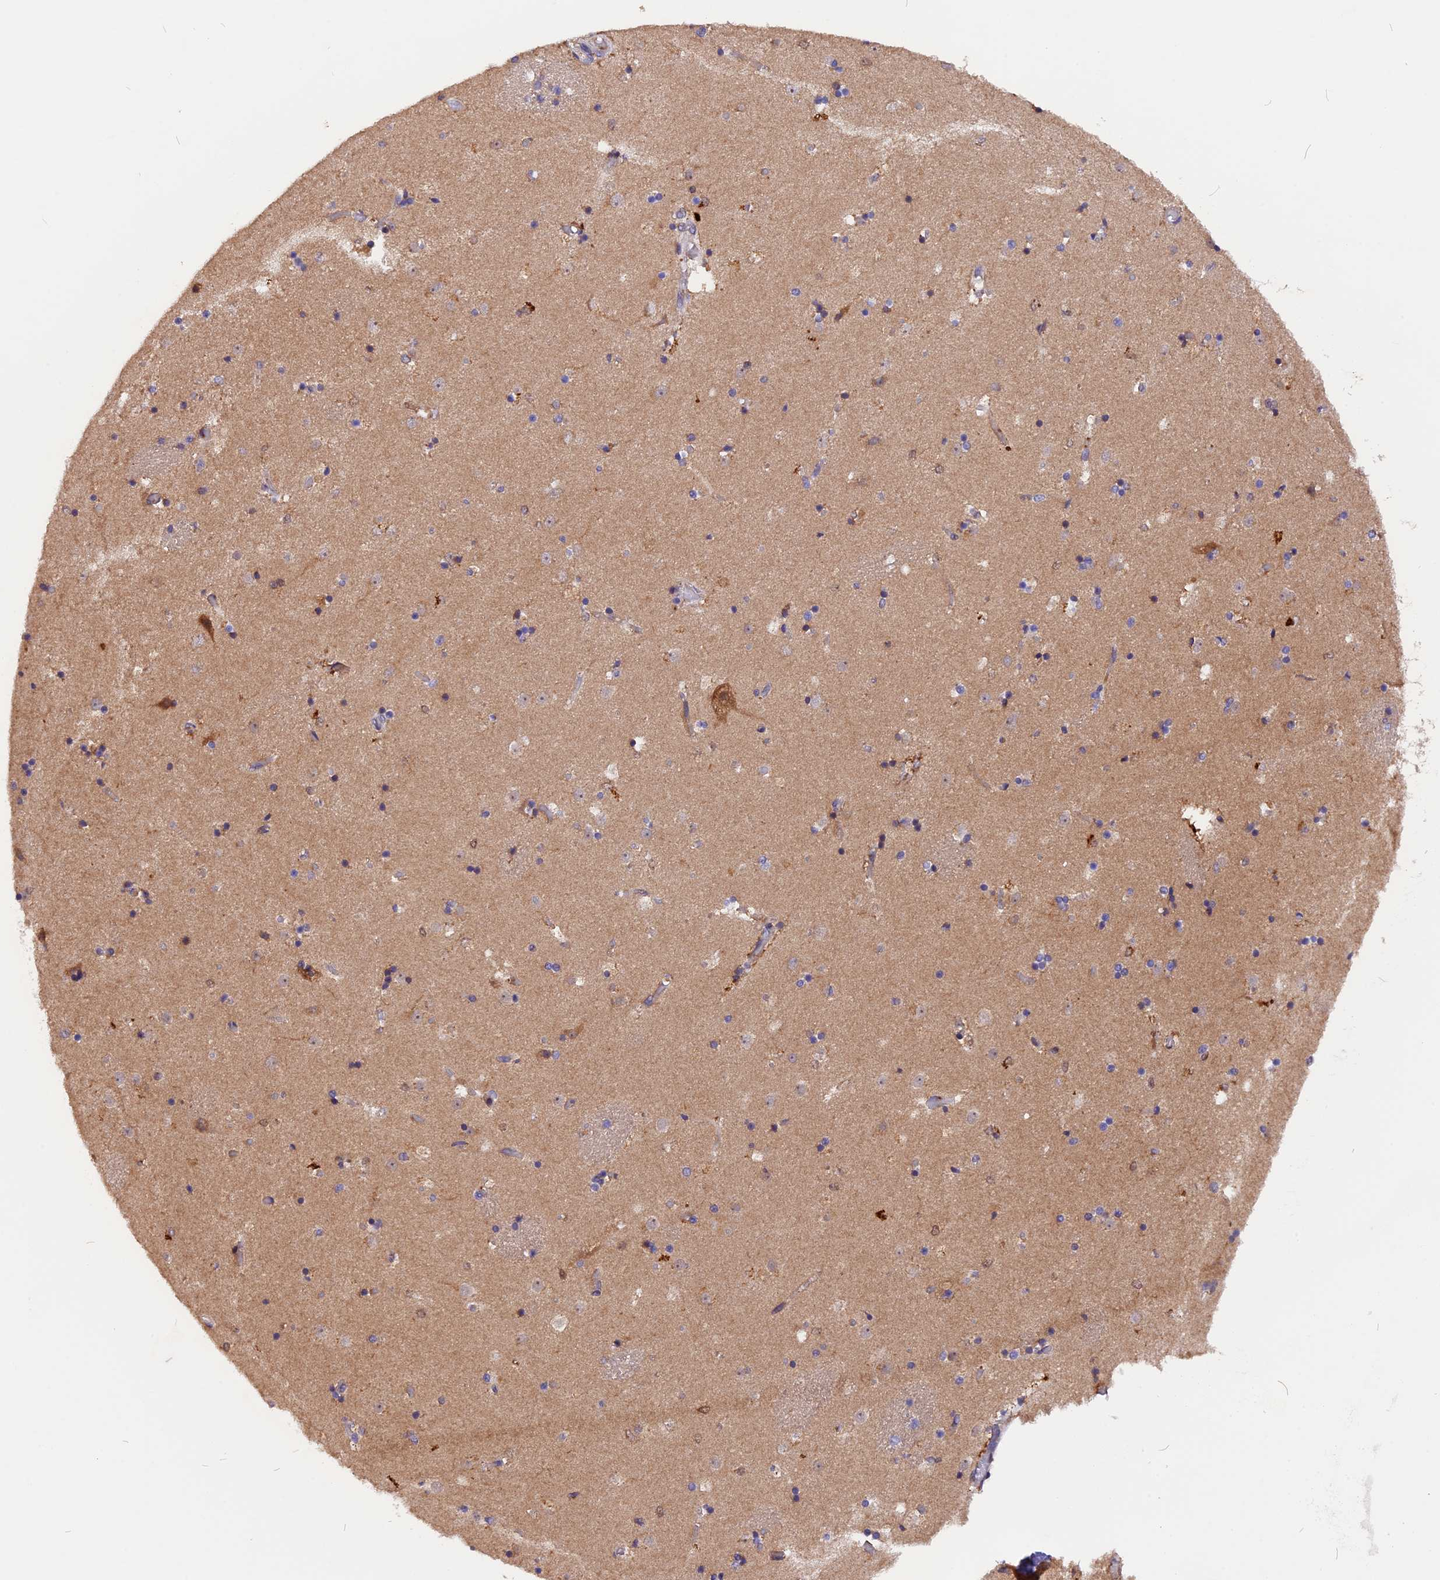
{"staining": {"intensity": "negative", "quantity": "none", "location": "none"}, "tissue": "caudate", "cell_type": "Glial cells", "image_type": "normal", "snomed": [{"axis": "morphology", "description": "Normal tissue, NOS"}, {"axis": "topography", "description": "Lateral ventricle wall"}], "caption": "Image shows no significant protein positivity in glial cells of unremarkable caudate.", "gene": "MARK4", "patient": {"sex": "female", "age": 52}}